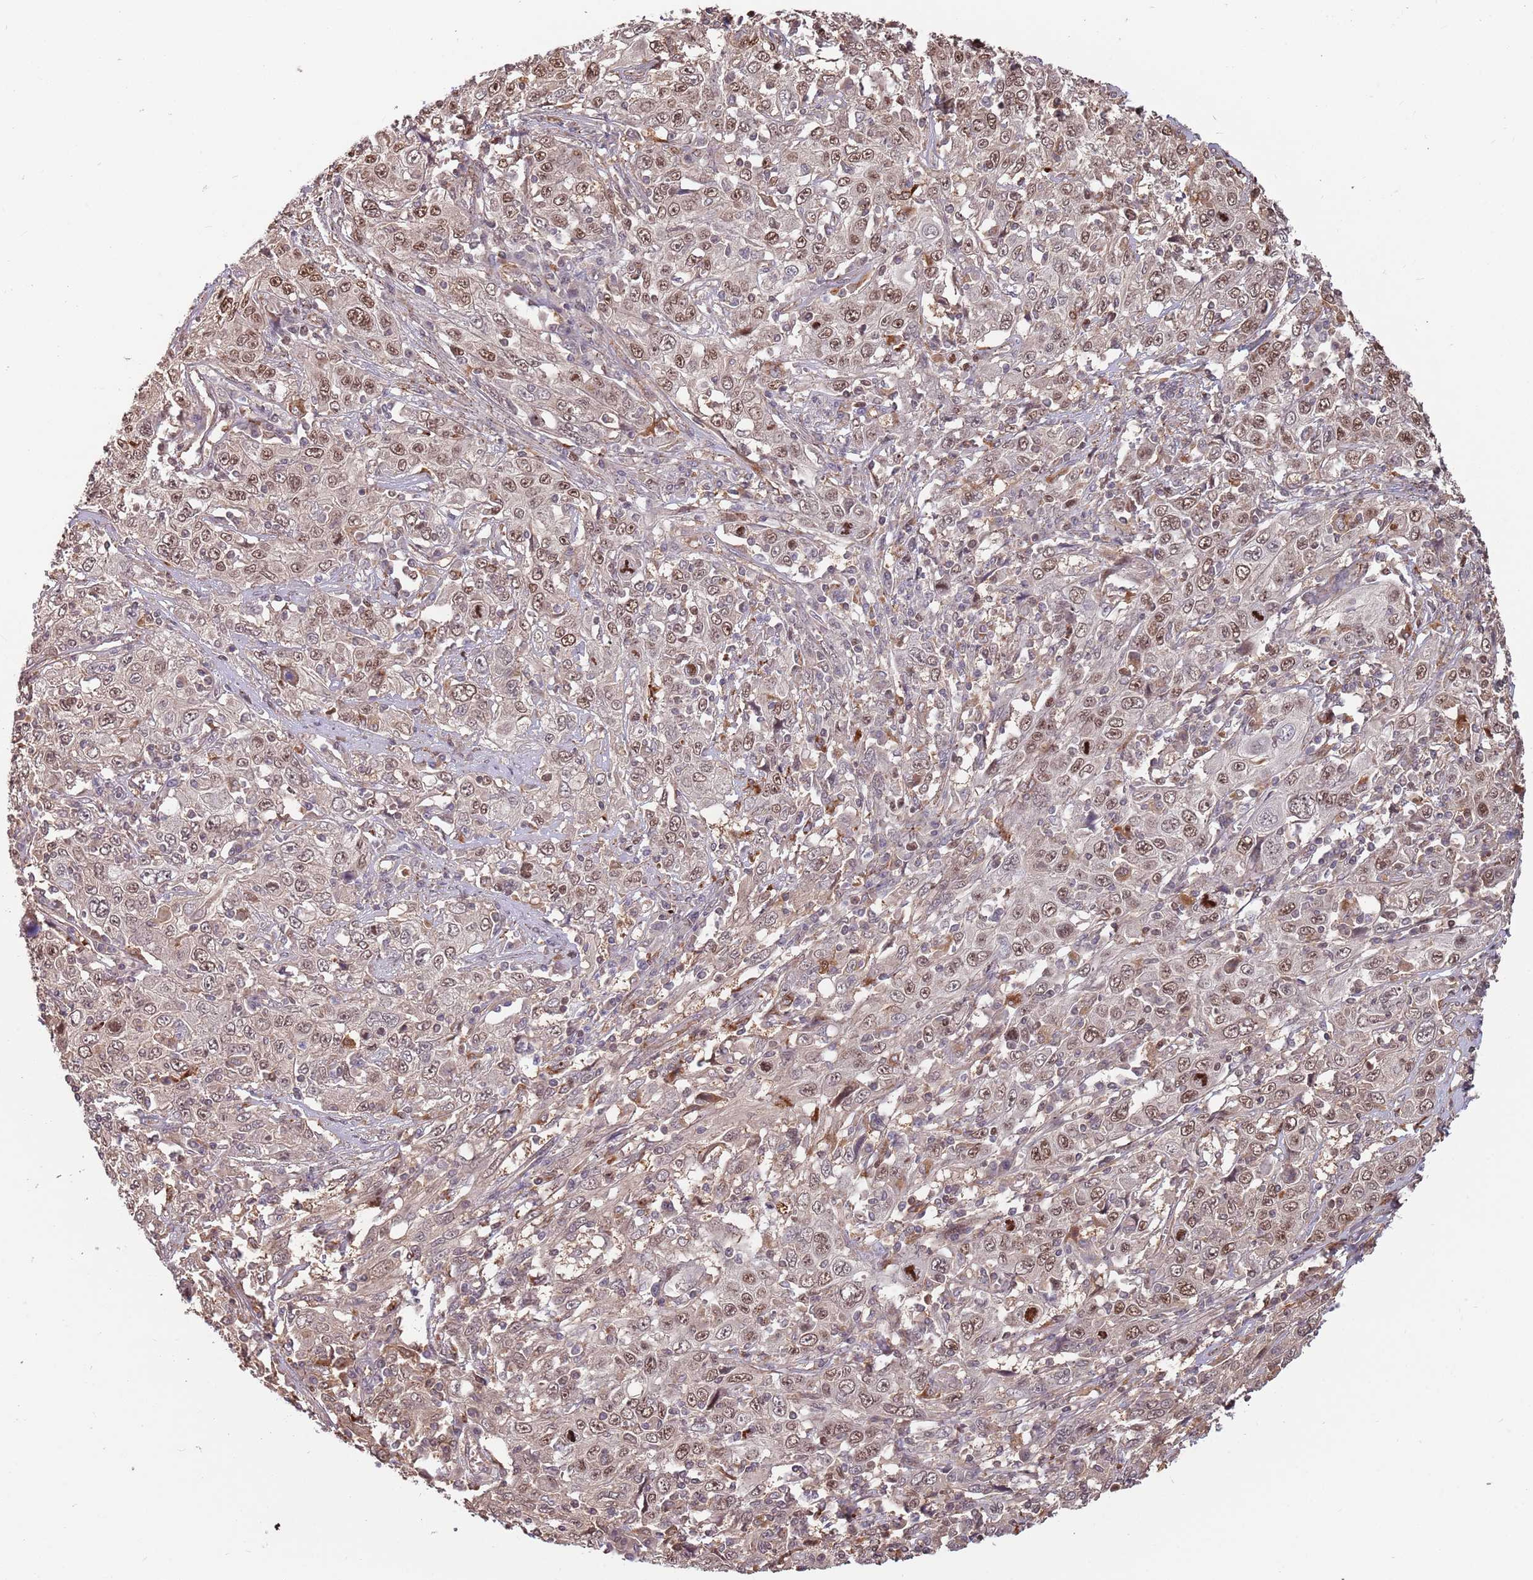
{"staining": {"intensity": "moderate", "quantity": ">75%", "location": "nuclear"}, "tissue": "cervical cancer", "cell_type": "Tumor cells", "image_type": "cancer", "snomed": [{"axis": "morphology", "description": "Squamous cell carcinoma, NOS"}, {"axis": "topography", "description": "Cervix"}], "caption": "Immunohistochemical staining of human cervical squamous cell carcinoma displays moderate nuclear protein positivity in about >75% of tumor cells.", "gene": "SALL1", "patient": {"sex": "female", "age": 46}}